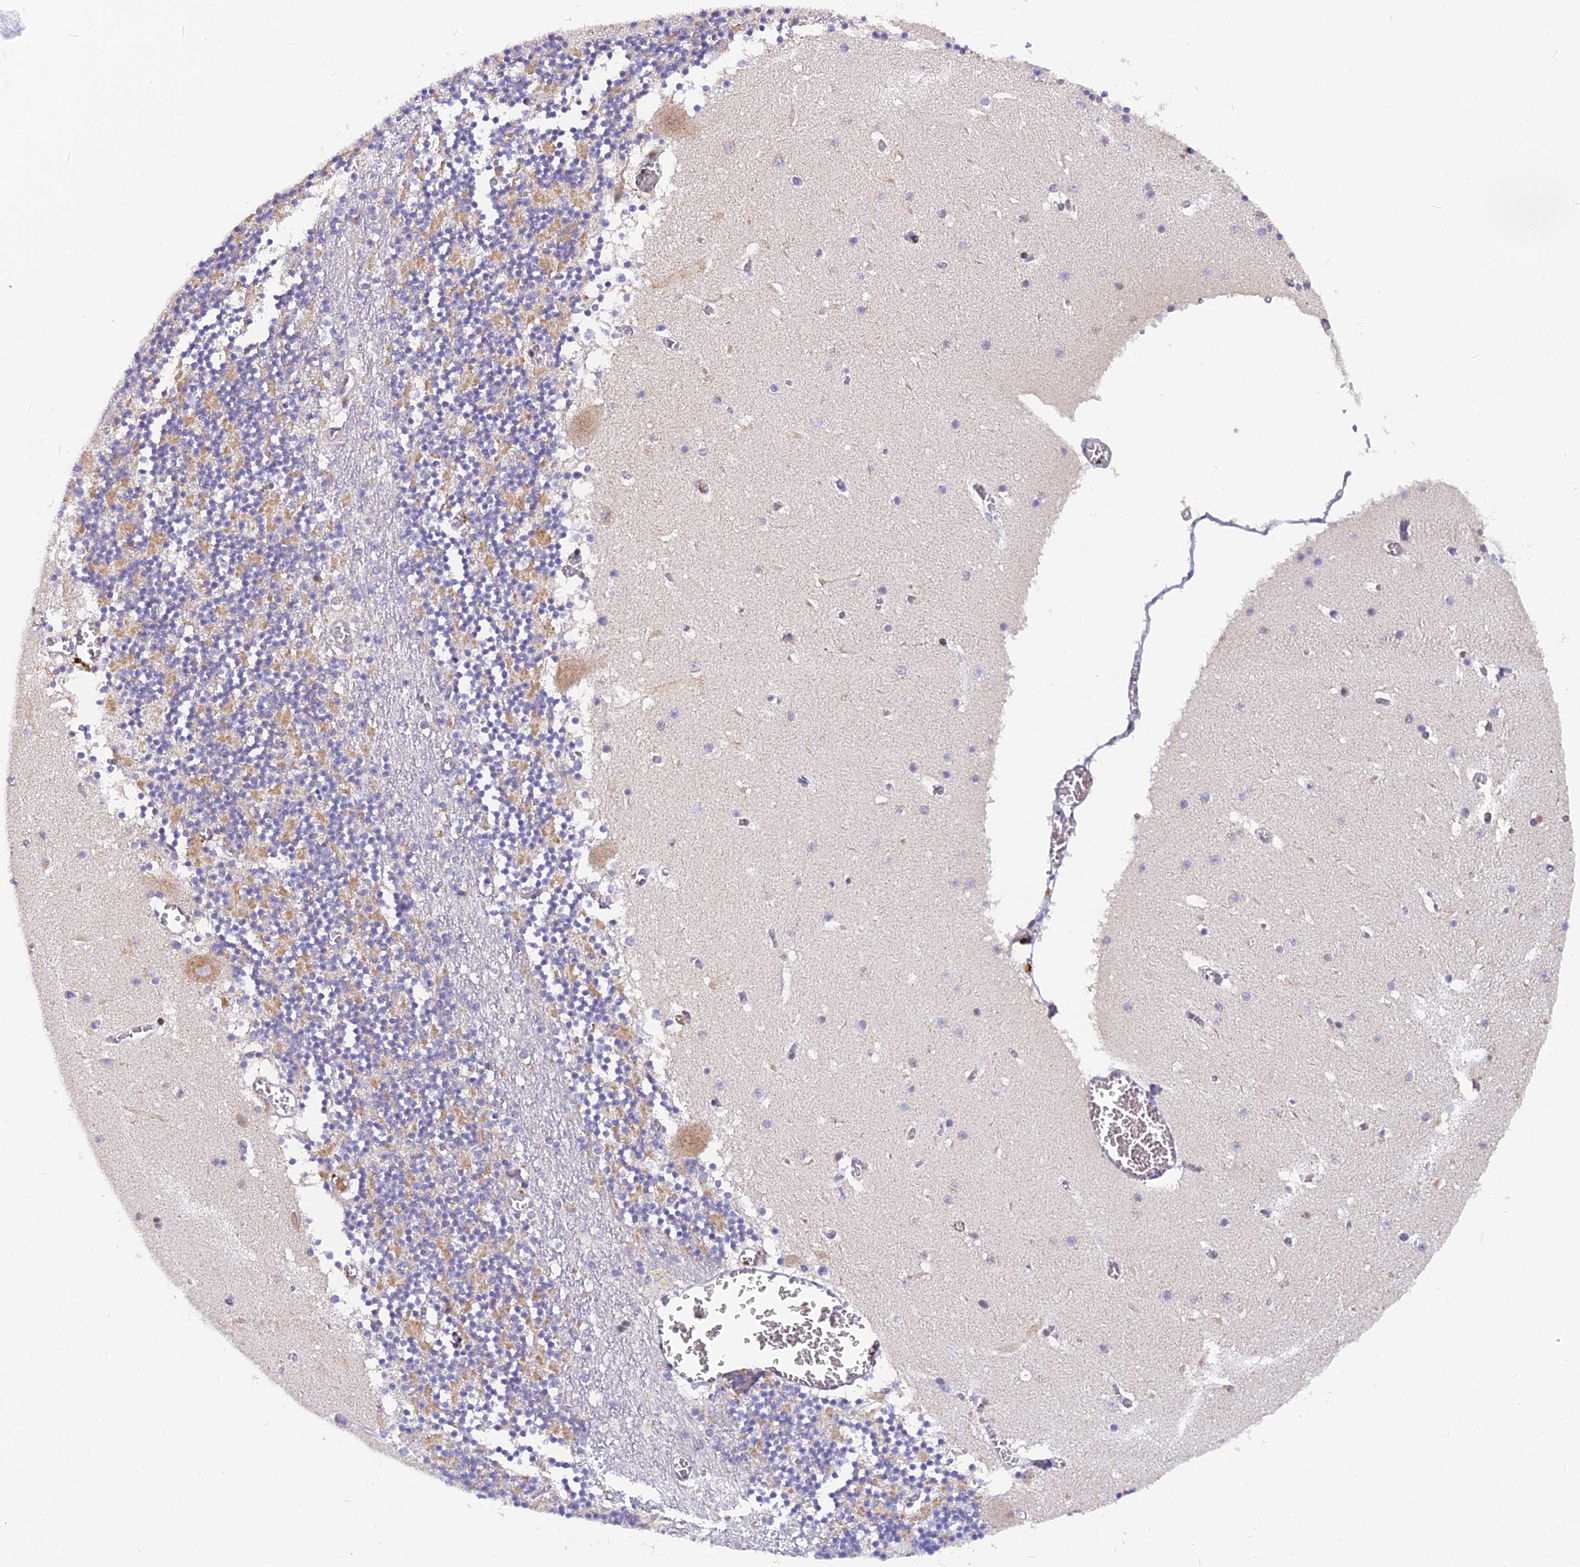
{"staining": {"intensity": "moderate", "quantity": "25%-75%", "location": "cytoplasmic/membranous"}, "tissue": "cerebellum", "cell_type": "Cells in granular layer", "image_type": "normal", "snomed": [{"axis": "morphology", "description": "Normal tissue, NOS"}, {"axis": "topography", "description": "Cerebellum"}], "caption": "About 25%-75% of cells in granular layer in normal cerebellum exhibit moderate cytoplasmic/membranous protein staining as visualized by brown immunohistochemical staining.", "gene": "CMC1", "patient": {"sex": "female", "age": 28}}